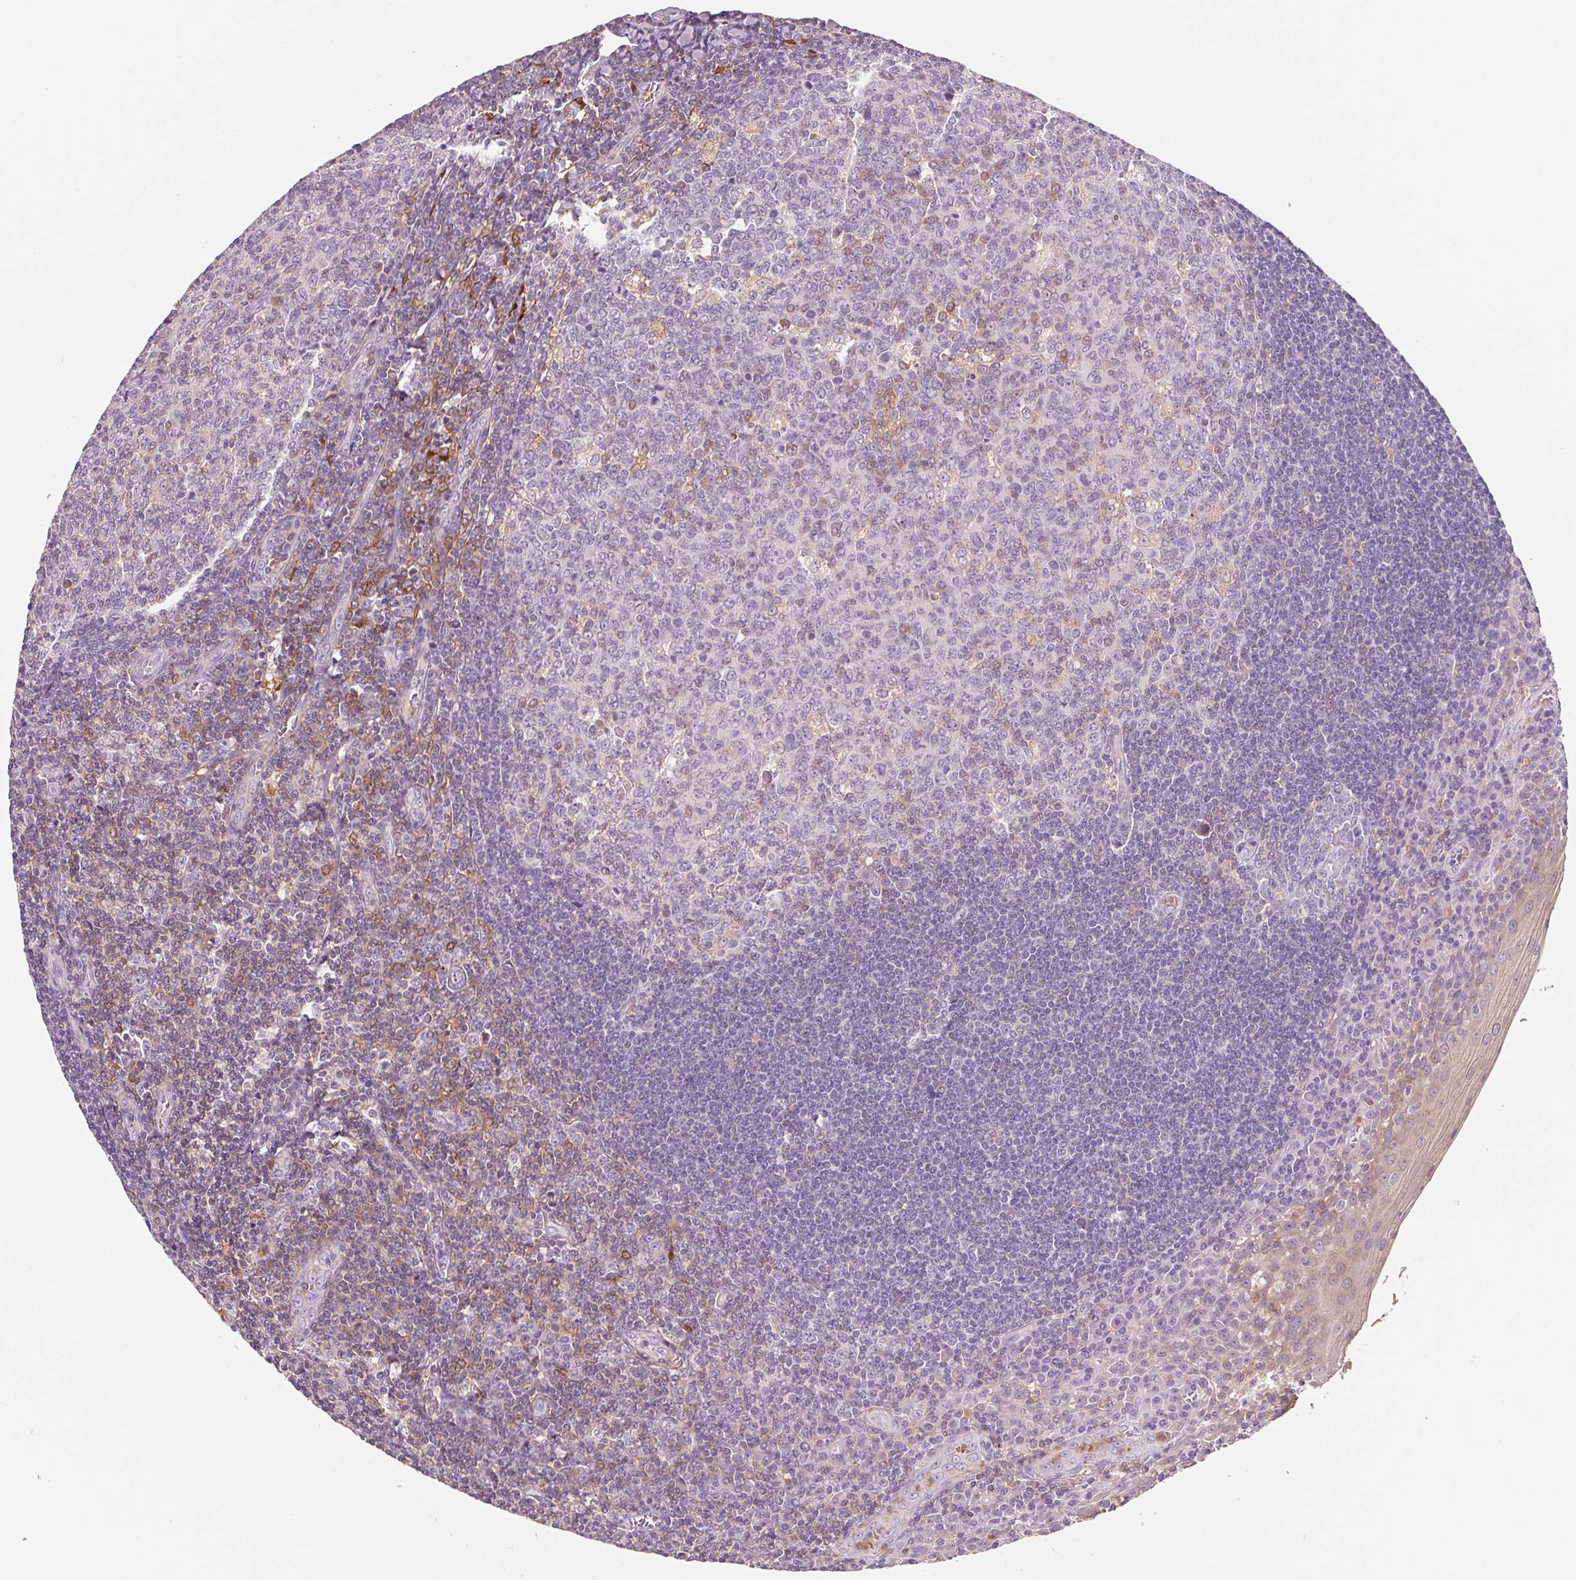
{"staining": {"intensity": "weak", "quantity": "<25%", "location": "cytoplasmic/membranous"}, "tissue": "tonsil", "cell_type": "Germinal center cells", "image_type": "normal", "snomed": [{"axis": "morphology", "description": "Normal tissue, NOS"}, {"axis": "topography", "description": "Tonsil"}], "caption": "DAB immunohistochemical staining of benign human tonsil demonstrates no significant staining in germinal center cells. (Brightfield microscopy of DAB (3,3'-diaminobenzidine) immunohistochemistry (IHC) at high magnification).", "gene": "IQGAP2", "patient": {"sex": "male", "age": 27}}